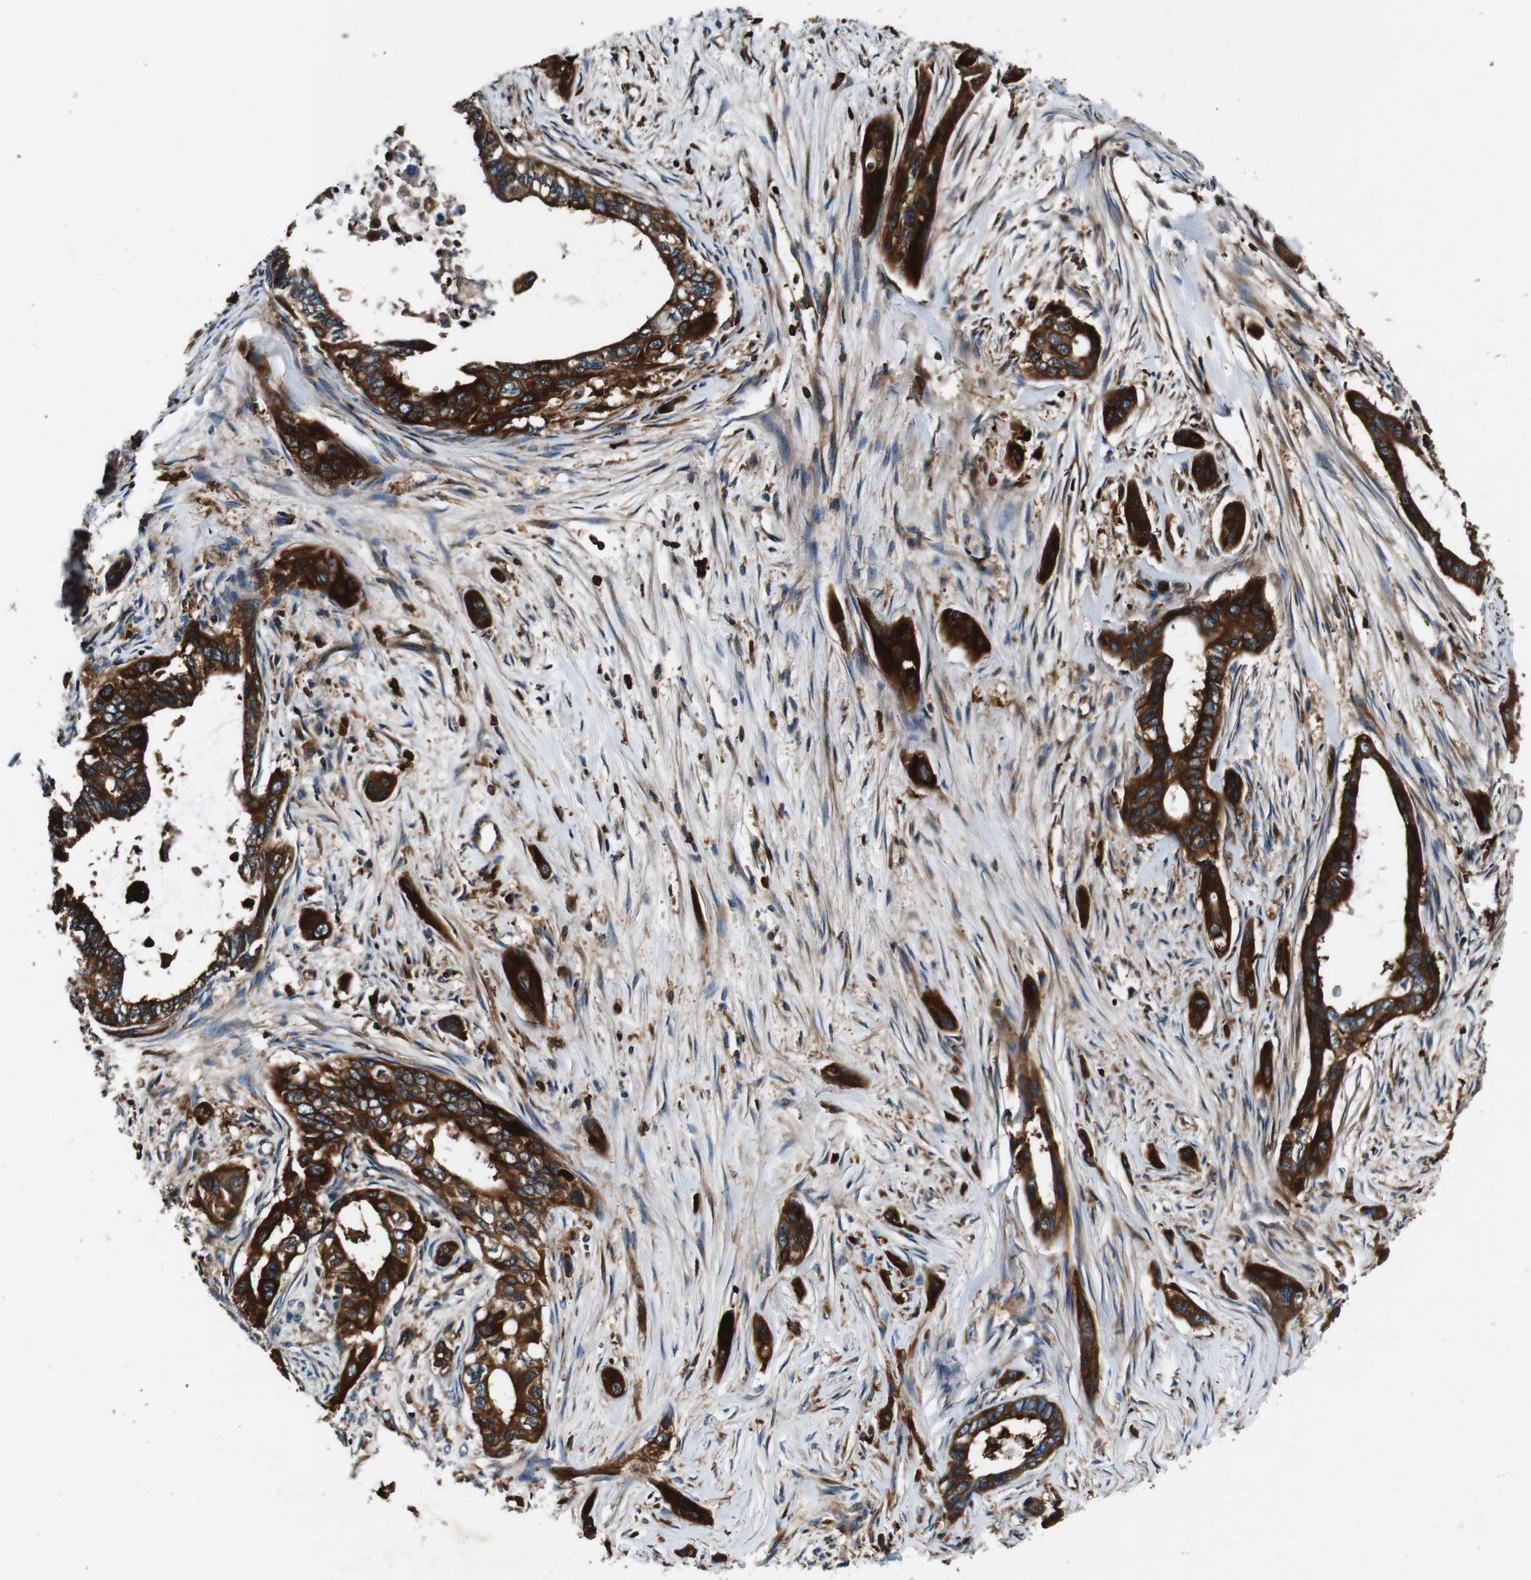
{"staining": {"intensity": "strong", "quantity": ">75%", "location": "cytoplasmic/membranous"}, "tissue": "pancreatic cancer", "cell_type": "Tumor cells", "image_type": "cancer", "snomed": [{"axis": "morphology", "description": "Adenocarcinoma, NOS"}, {"axis": "topography", "description": "Pancreas"}], "caption": "Protein analysis of pancreatic cancer tissue displays strong cytoplasmic/membranous staining in about >75% of tumor cells.", "gene": "RHOT2", "patient": {"sex": "male", "age": 73}}